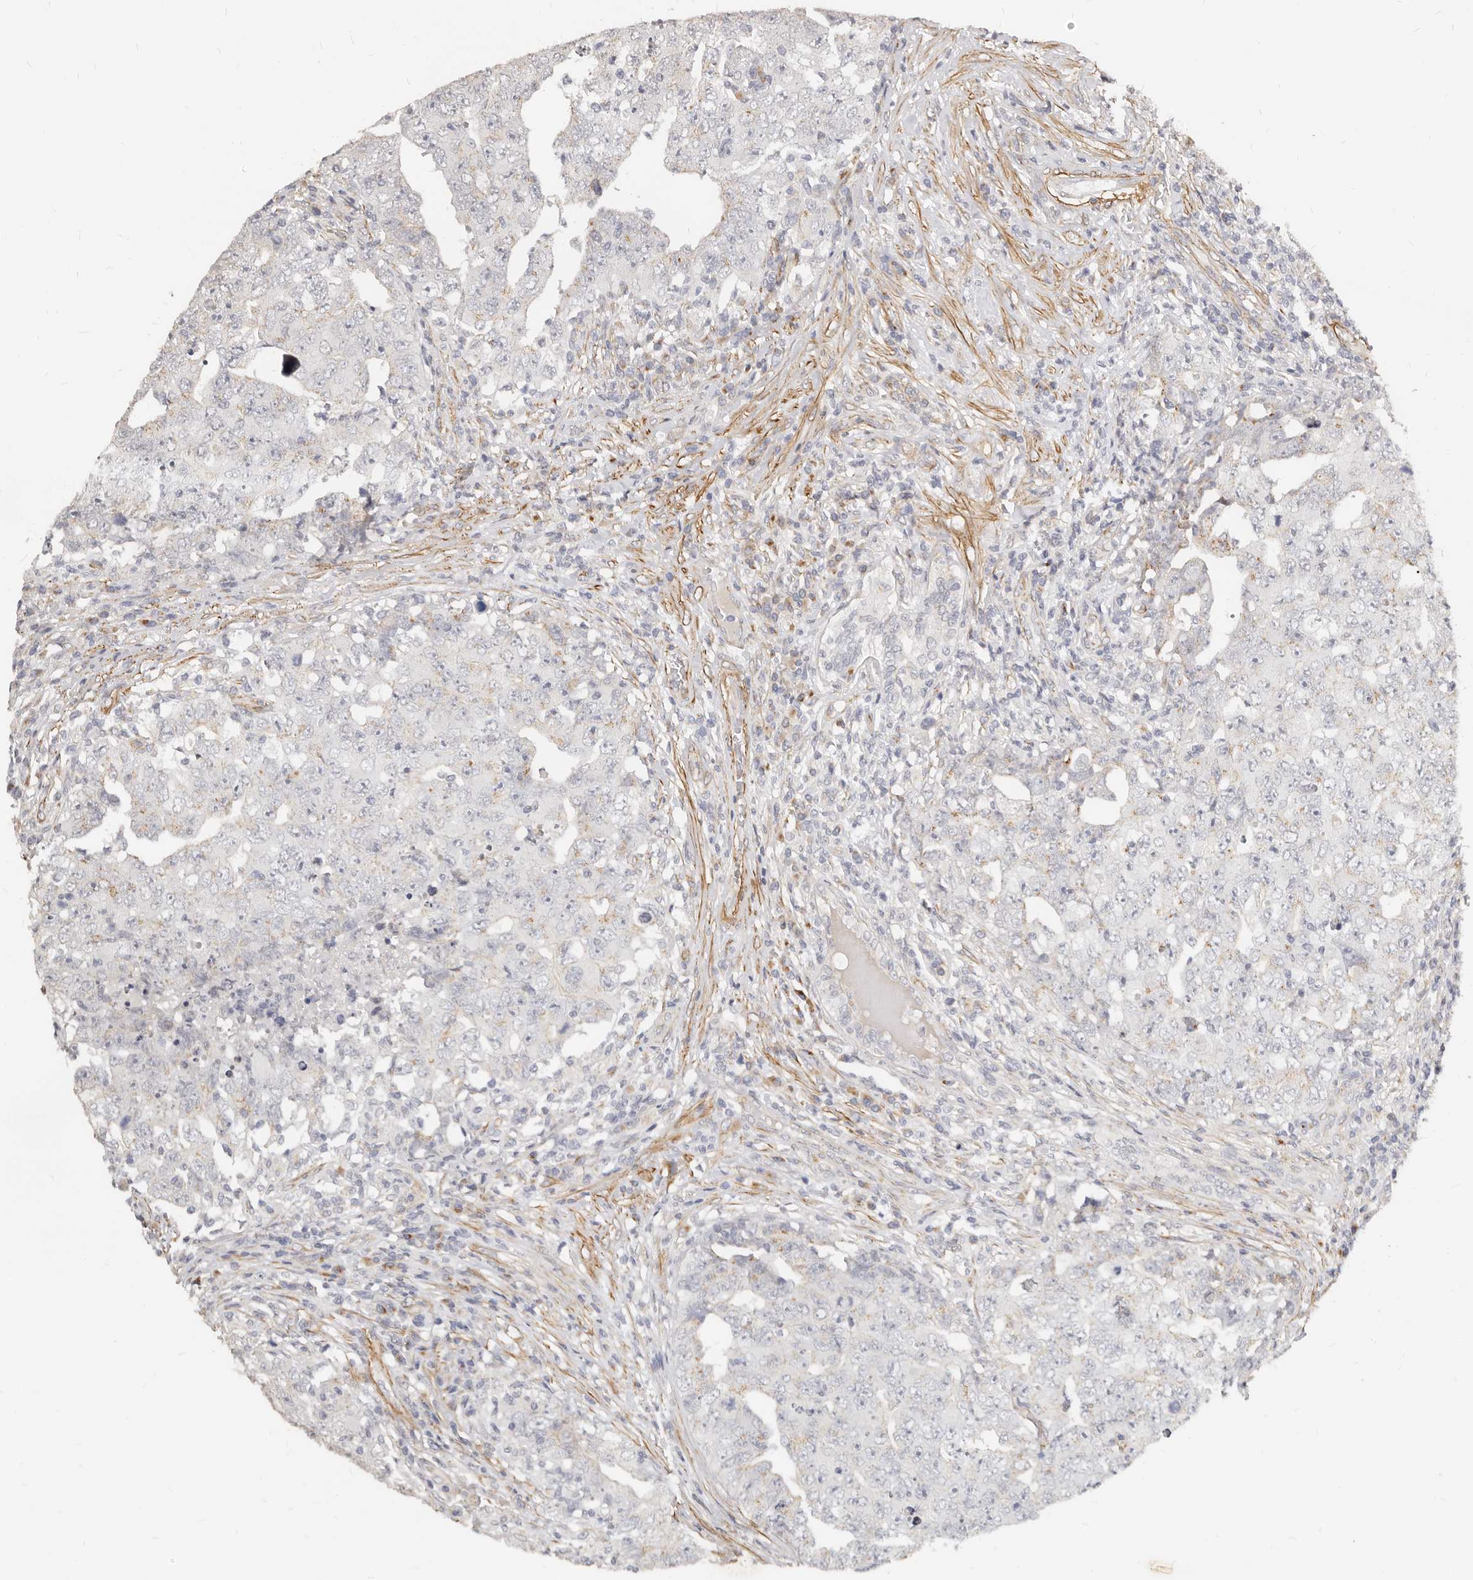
{"staining": {"intensity": "negative", "quantity": "none", "location": "none"}, "tissue": "testis cancer", "cell_type": "Tumor cells", "image_type": "cancer", "snomed": [{"axis": "morphology", "description": "Carcinoma, Embryonal, NOS"}, {"axis": "topography", "description": "Testis"}], "caption": "Testis cancer (embryonal carcinoma) stained for a protein using immunohistochemistry (IHC) exhibits no positivity tumor cells.", "gene": "RABAC1", "patient": {"sex": "male", "age": 26}}